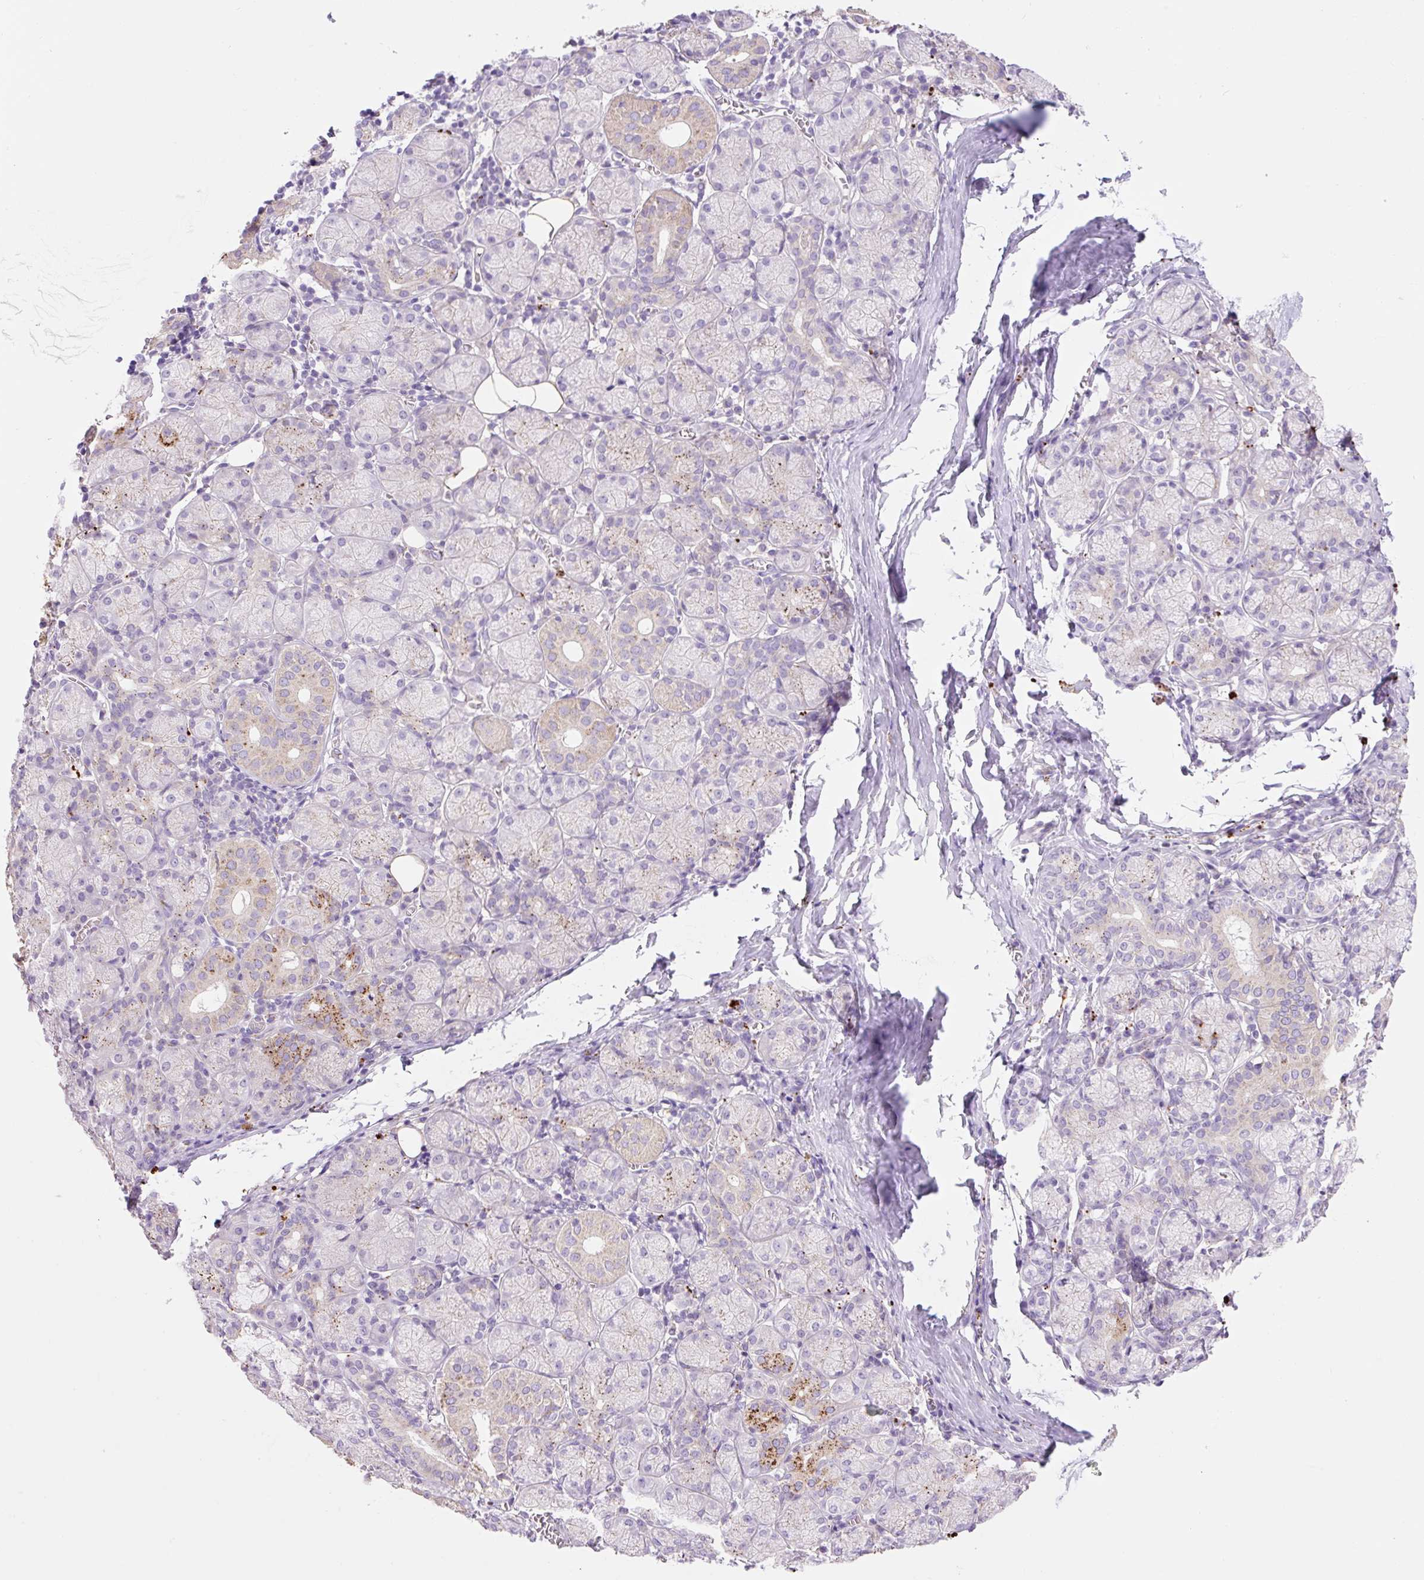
{"staining": {"intensity": "moderate", "quantity": "<25%", "location": "cytoplasmic/membranous"}, "tissue": "salivary gland", "cell_type": "Glandular cells", "image_type": "normal", "snomed": [{"axis": "morphology", "description": "Normal tissue, NOS"}, {"axis": "topography", "description": "Salivary gland"}], "caption": "Immunohistochemistry (DAB) staining of benign human salivary gland exhibits moderate cytoplasmic/membranous protein positivity in about <25% of glandular cells.", "gene": "HEXA", "patient": {"sex": "female", "age": 24}}